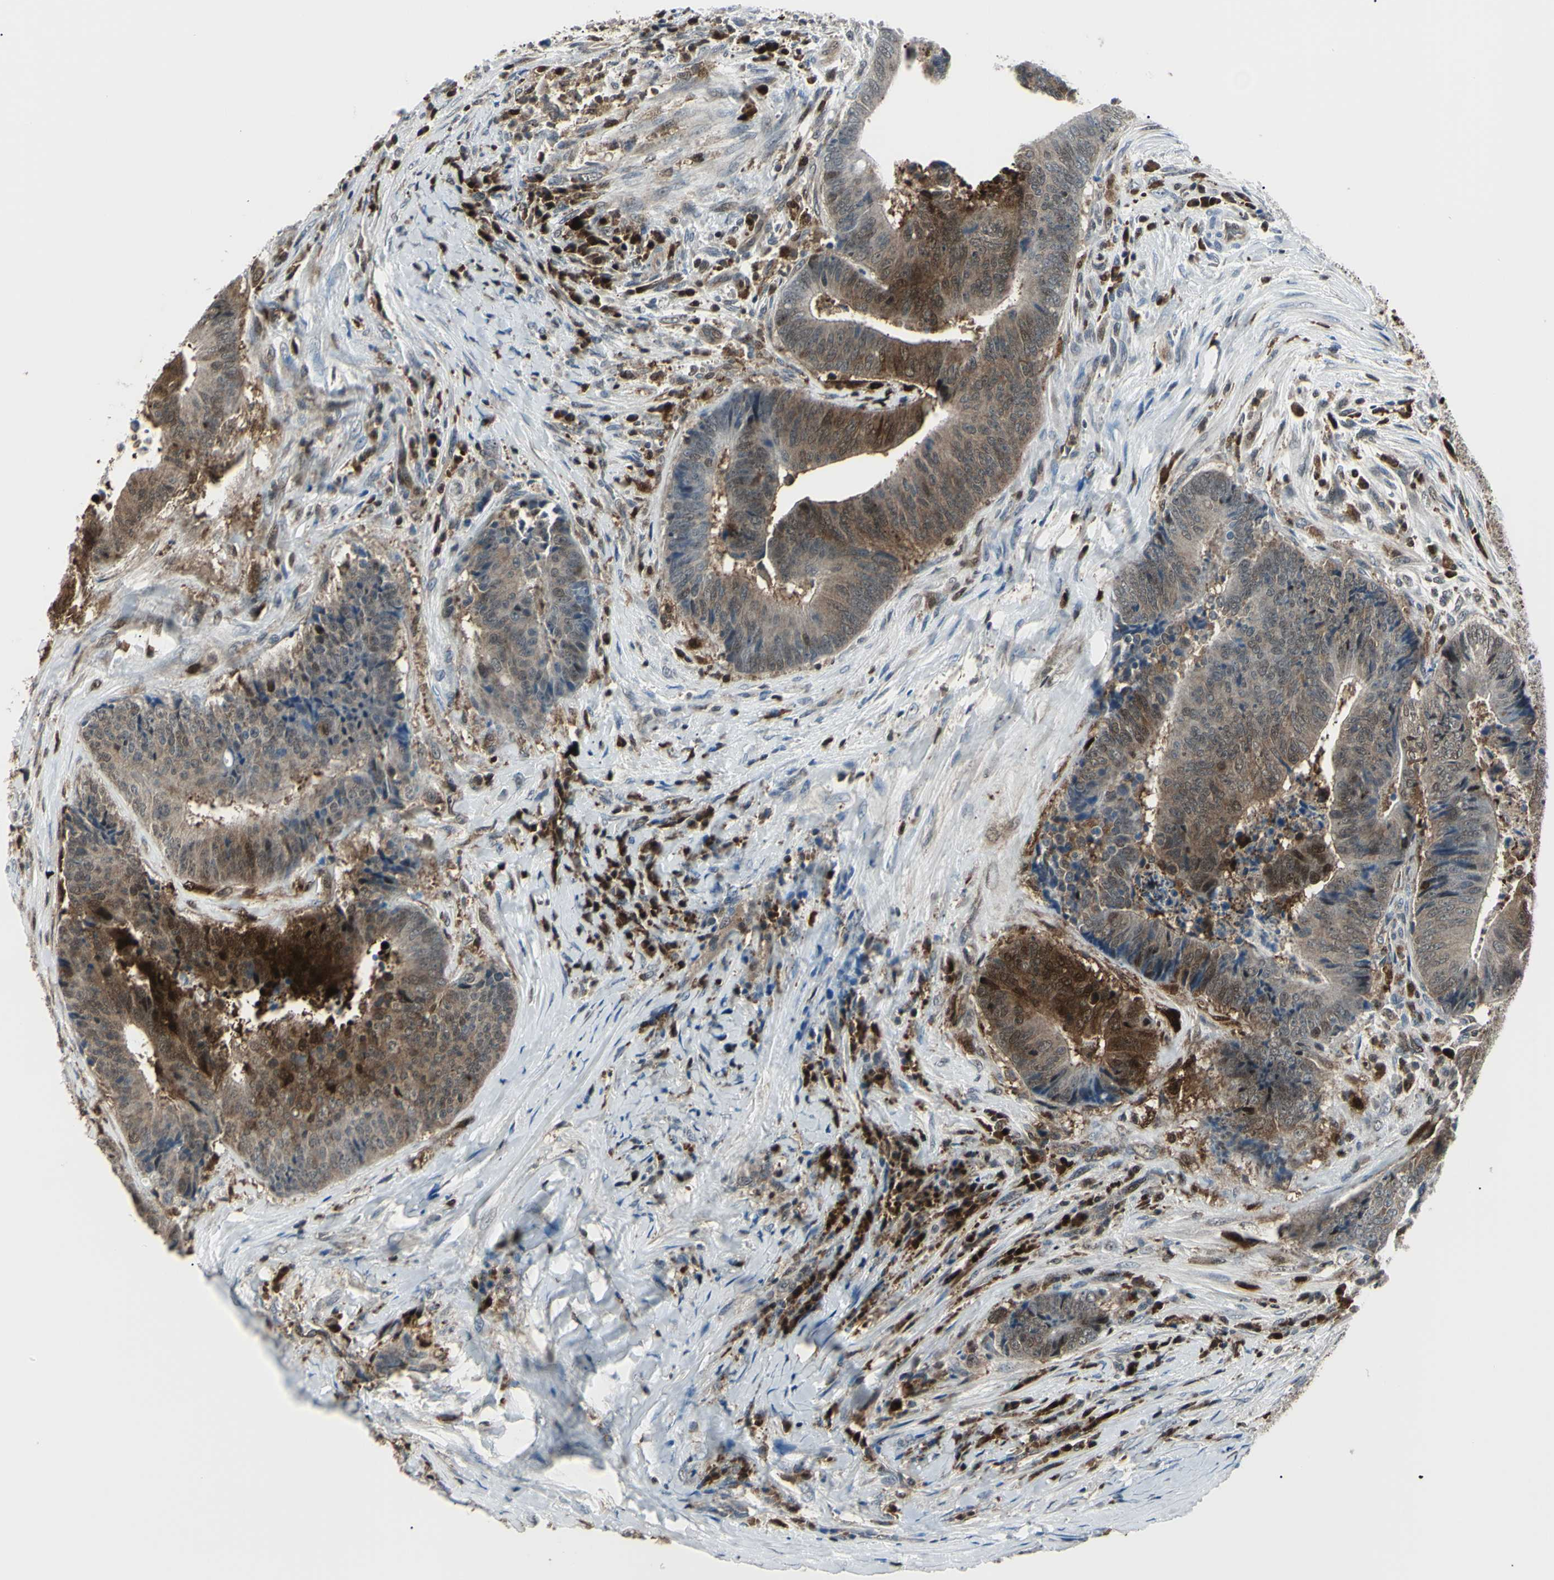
{"staining": {"intensity": "moderate", "quantity": "25%-75%", "location": "cytoplasmic/membranous,nuclear"}, "tissue": "colorectal cancer", "cell_type": "Tumor cells", "image_type": "cancer", "snomed": [{"axis": "morphology", "description": "Adenocarcinoma, NOS"}, {"axis": "topography", "description": "Rectum"}], "caption": "IHC (DAB) staining of human adenocarcinoma (colorectal) displays moderate cytoplasmic/membranous and nuclear protein positivity in approximately 25%-75% of tumor cells. (DAB = brown stain, brightfield microscopy at high magnification).", "gene": "PGK1", "patient": {"sex": "male", "age": 72}}